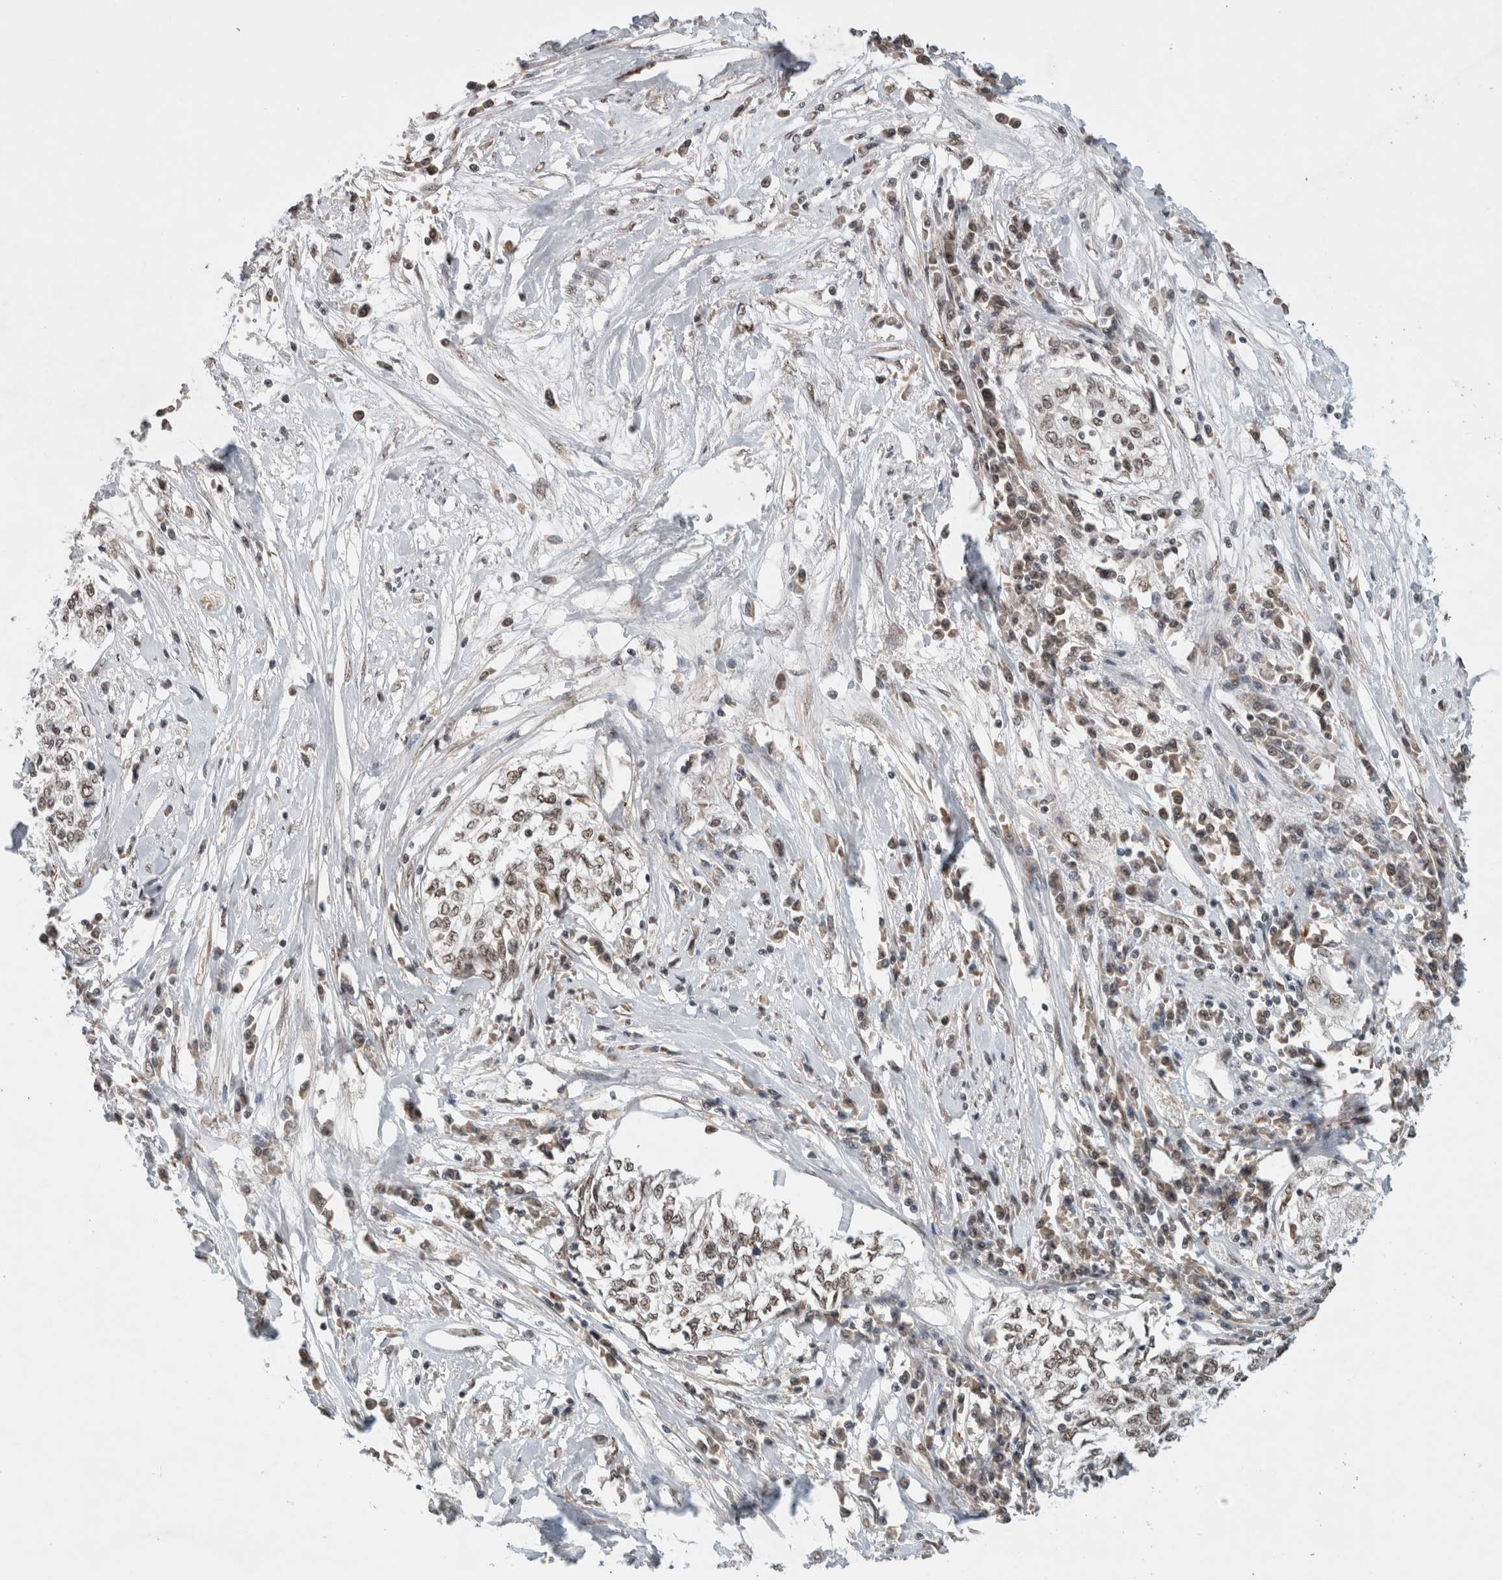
{"staining": {"intensity": "weak", "quantity": ">75%", "location": "nuclear"}, "tissue": "cervical cancer", "cell_type": "Tumor cells", "image_type": "cancer", "snomed": [{"axis": "morphology", "description": "Squamous cell carcinoma, NOS"}, {"axis": "topography", "description": "Cervix"}], "caption": "An IHC image of tumor tissue is shown. Protein staining in brown labels weak nuclear positivity in squamous cell carcinoma (cervical) within tumor cells.", "gene": "NCAPG2", "patient": {"sex": "female", "age": 57}}